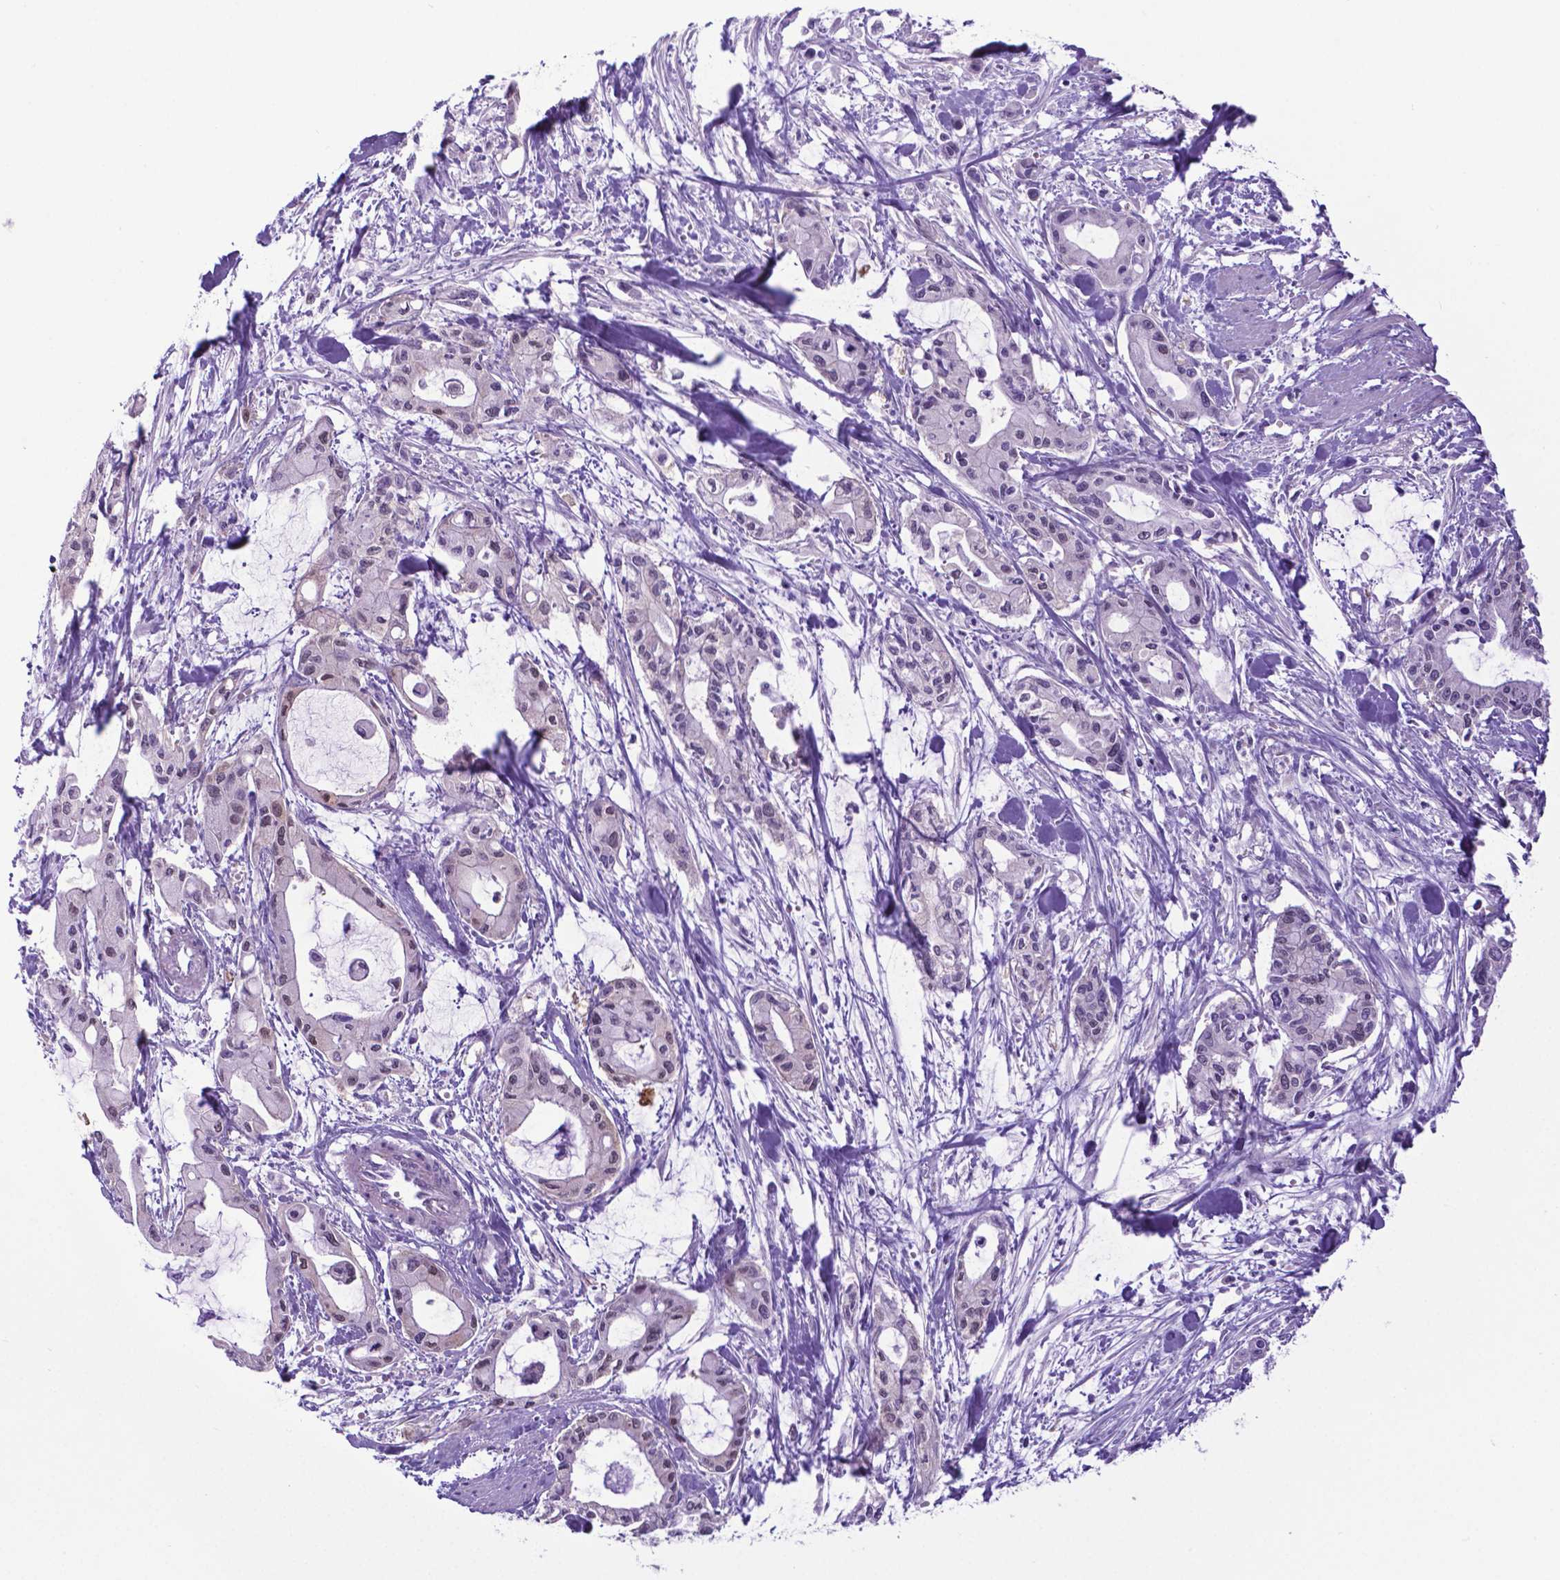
{"staining": {"intensity": "negative", "quantity": "none", "location": "none"}, "tissue": "pancreatic cancer", "cell_type": "Tumor cells", "image_type": "cancer", "snomed": [{"axis": "morphology", "description": "Adenocarcinoma, NOS"}, {"axis": "topography", "description": "Pancreas"}], "caption": "Immunohistochemical staining of human pancreatic adenocarcinoma shows no significant expression in tumor cells.", "gene": "ADRA2B", "patient": {"sex": "male", "age": 48}}